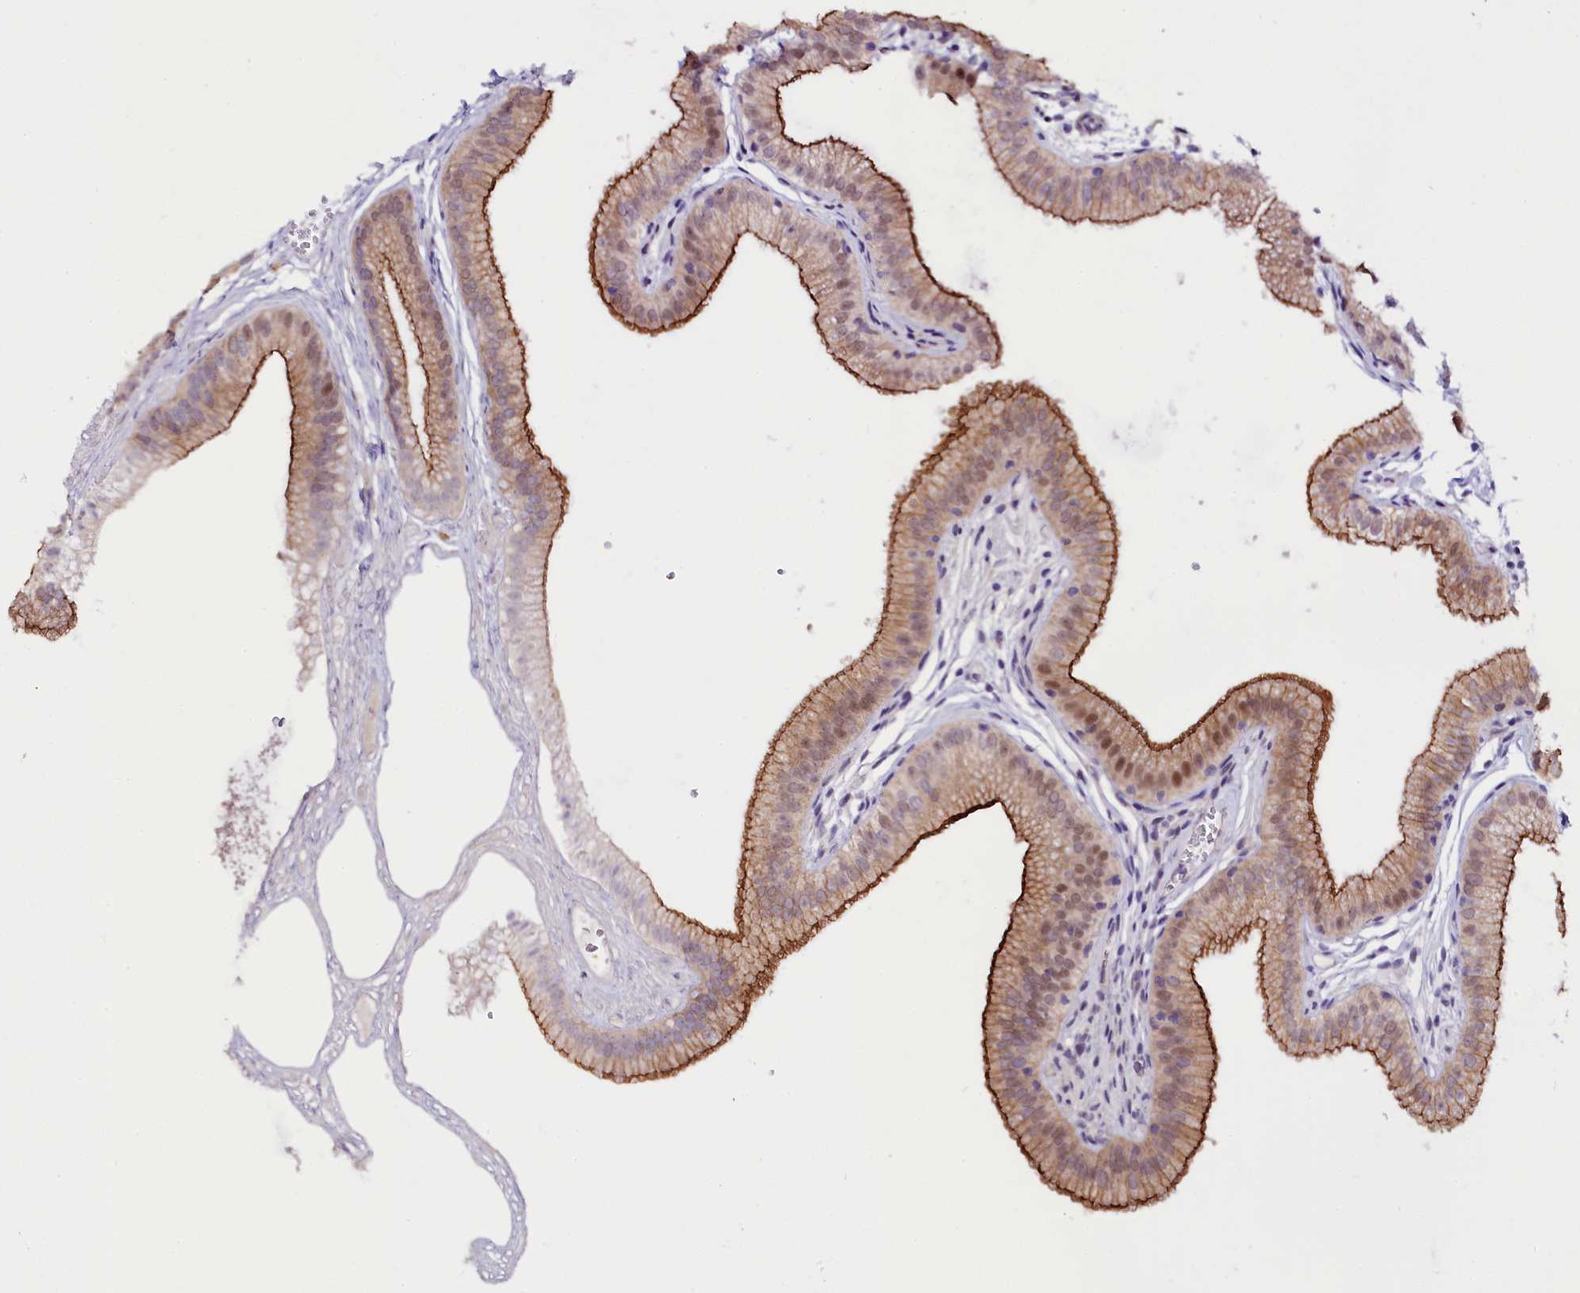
{"staining": {"intensity": "strong", "quantity": "25%-75%", "location": "cytoplasmic/membranous,nuclear"}, "tissue": "gallbladder", "cell_type": "Glandular cells", "image_type": "normal", "snomed": [{"axis": "morphology", "description": "Normal tissue, NOS"}, {"axis": "topography", "description": "Gallbladder"}], "caption": "A high-resolution image shows immunohistochemistry staining of normal gallbladder, which reveals strong cytoplasmic/membranous,nuclear staining in approximately 25%-75% of glandular cells.", "gene": "OSGEP", "patient": {"sex": "female", "age": 54}}